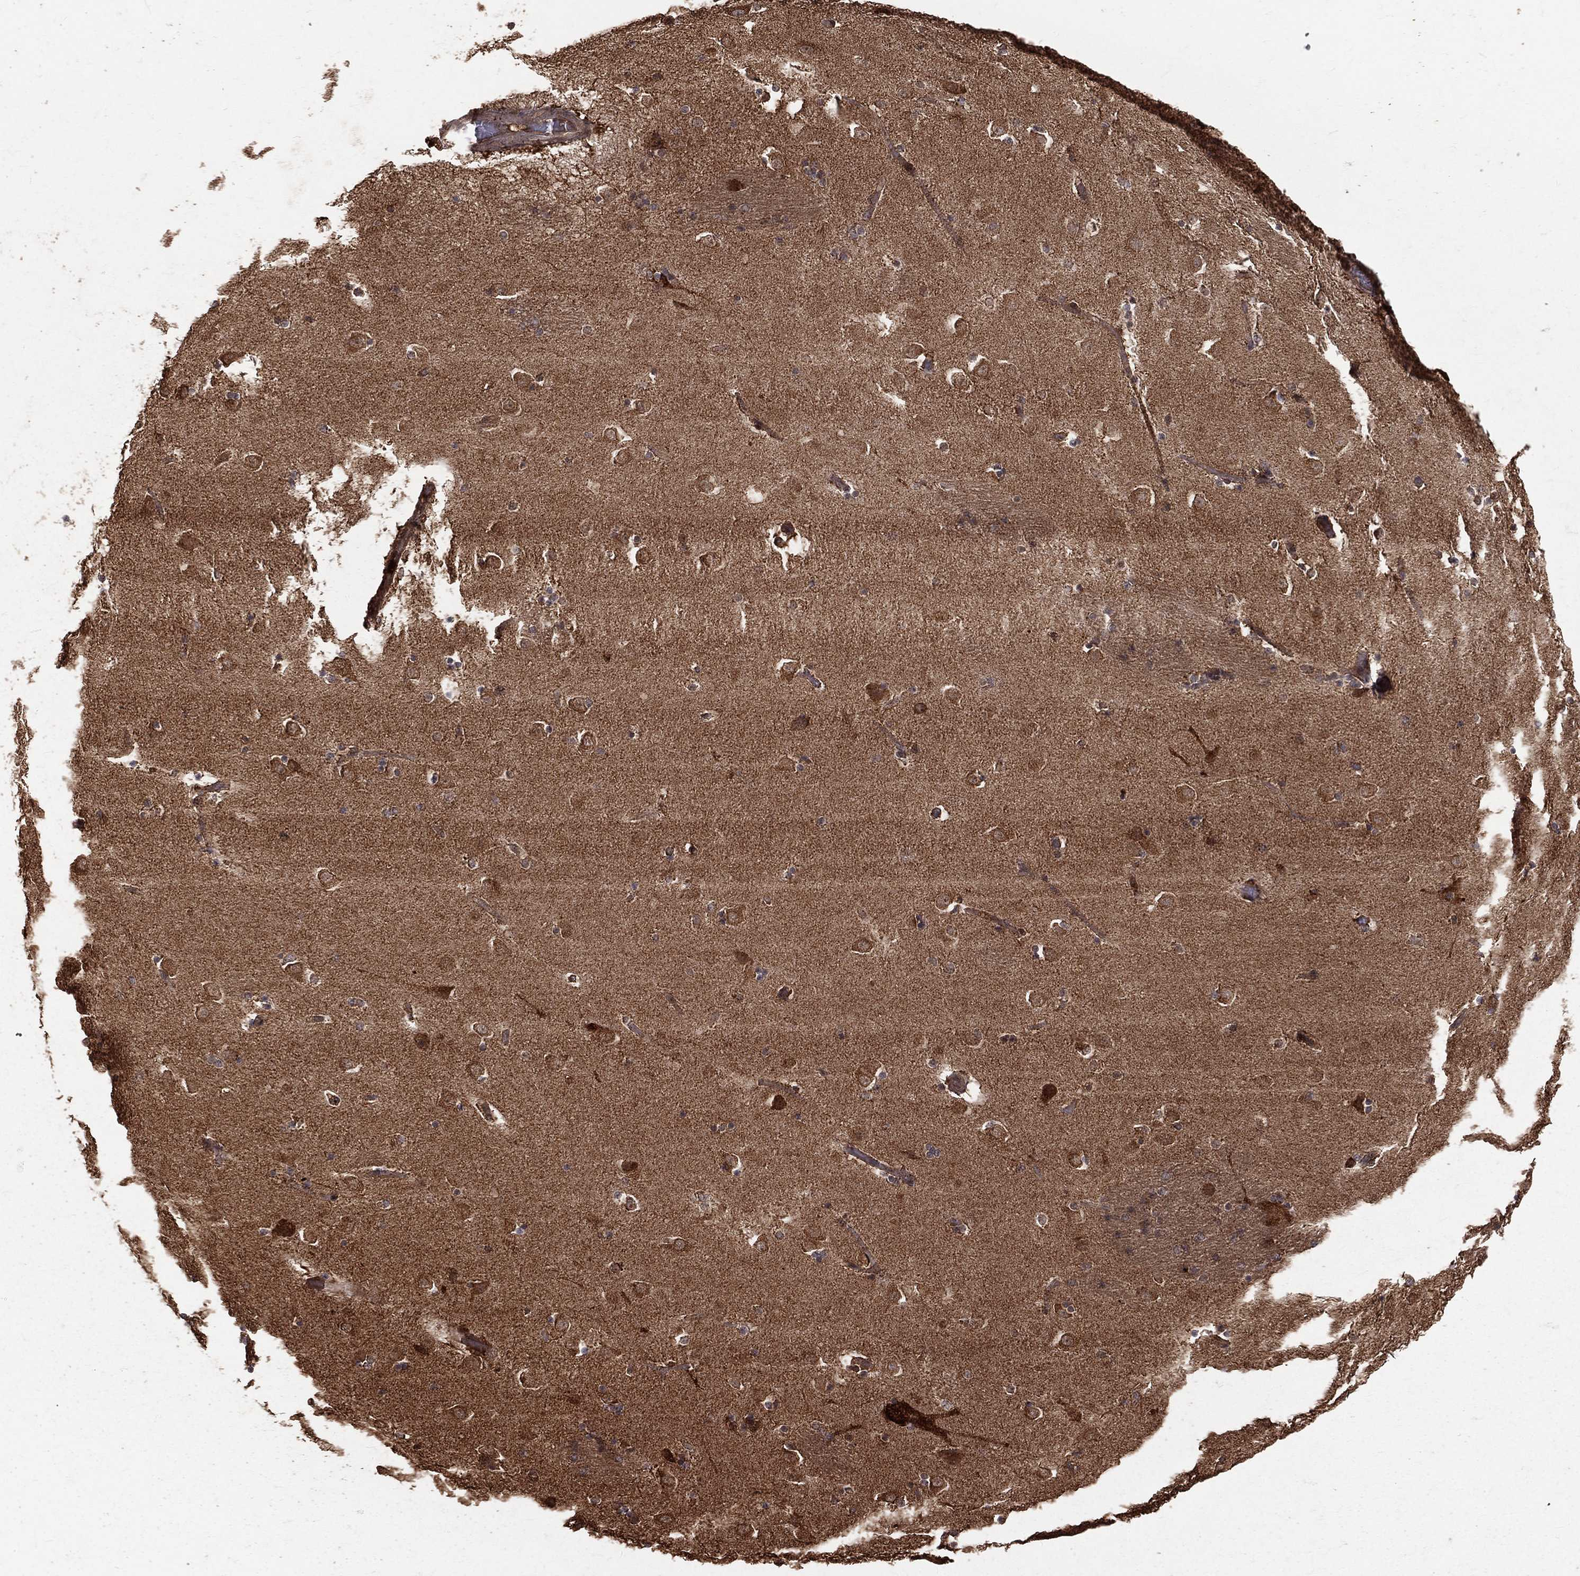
{"staining": {"intensity": "negative", "quantity": "none", "location": "none"}, "tissue": "caudate", "cell_type": "Glial cells", "image_type": "normal", "snomed": [{"axis": "morphology", "description": "Normal tissue, NOS"}, {"axis": "topography", "description": "Lateral ventricle wall"}], "caption": "High power microscopy photomicrograph of an immunohistochemistry micrograph of benign caudate, revealing no significant expression in glial cells.", "gene": "MAPK1", "patient": {"sex": "male", "age": 51}}